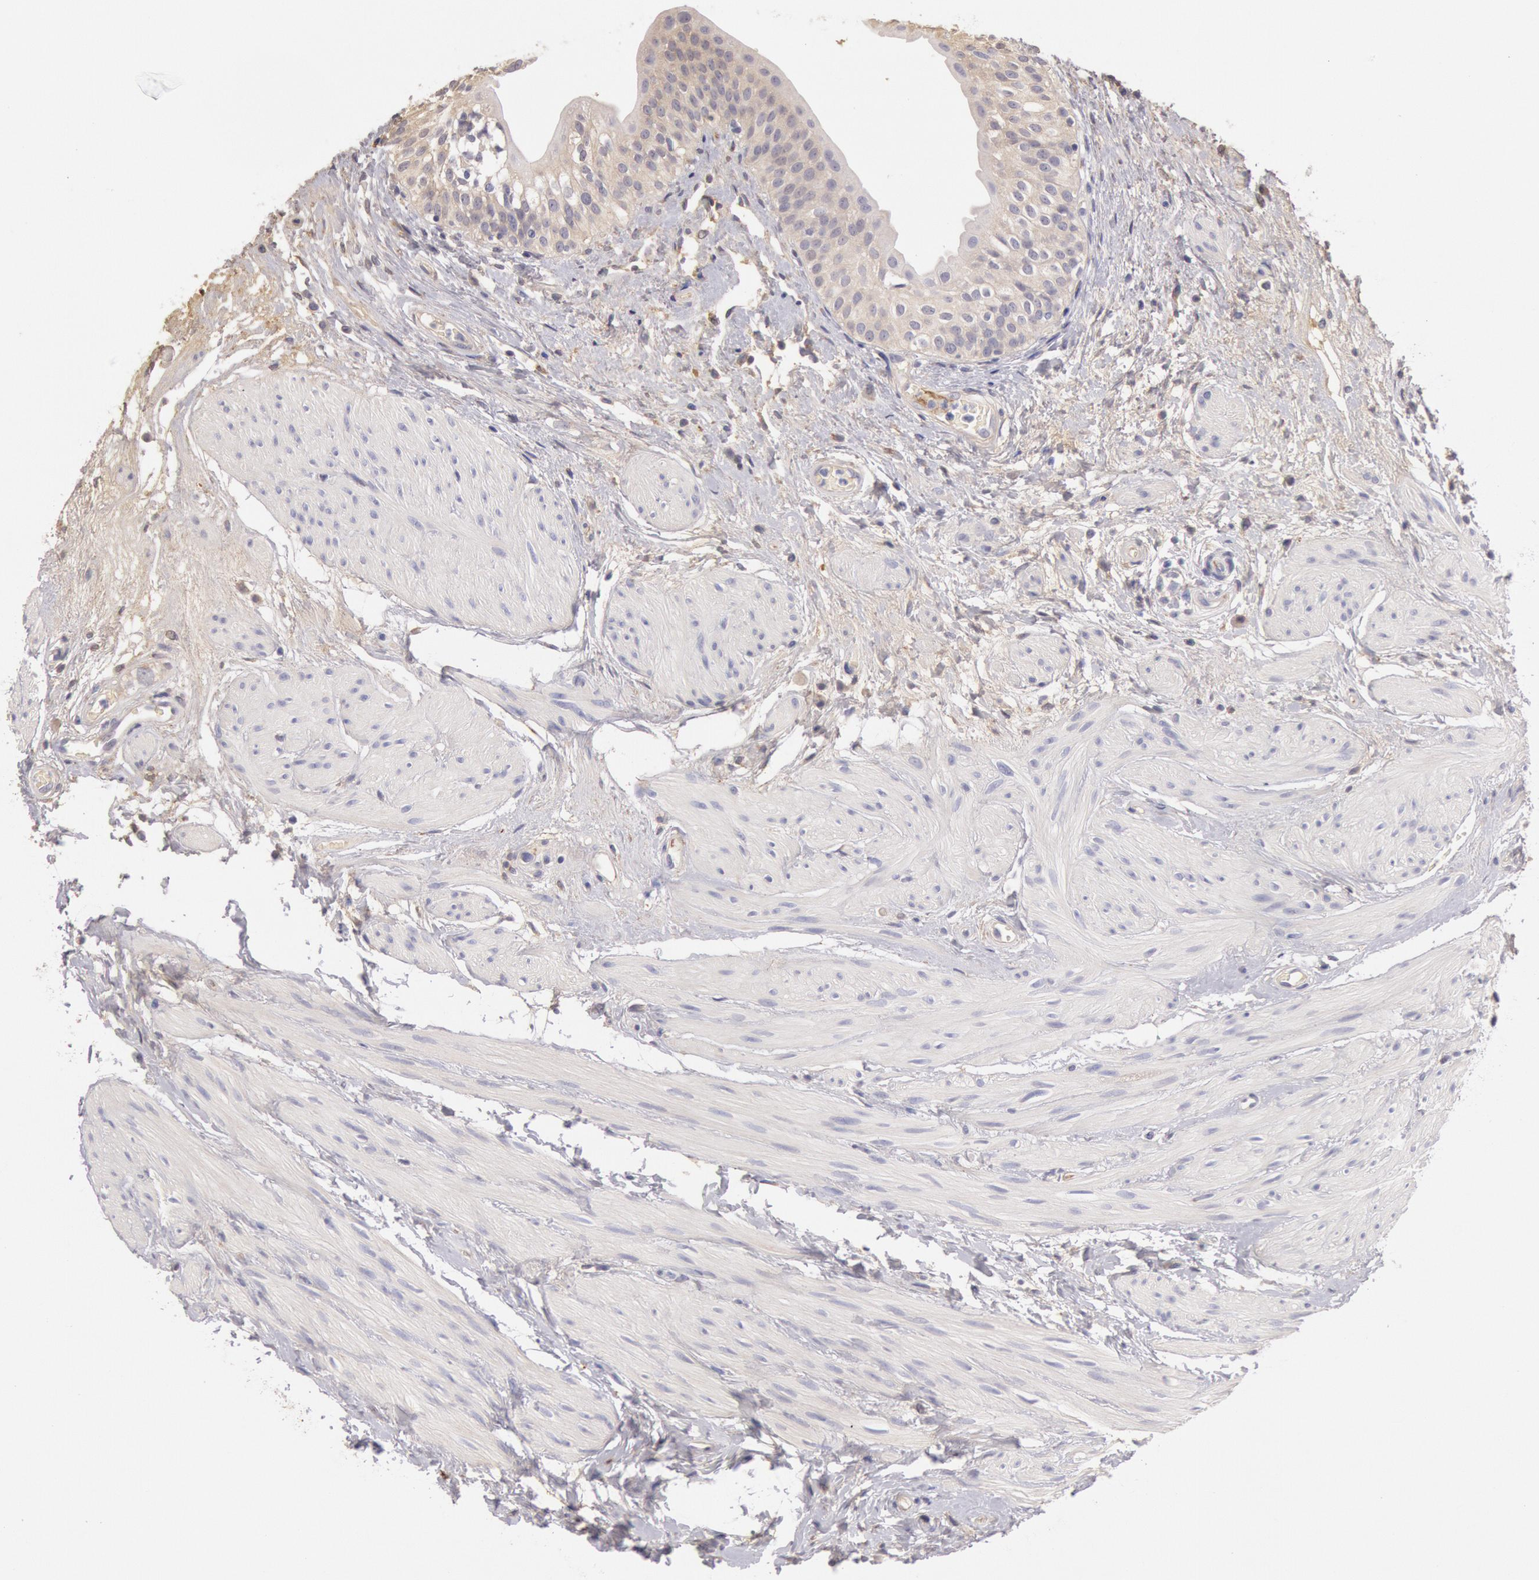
{"staining": {"intensity": "negative", "quantity": "none", "location": "none"}, "tissue": "urinary bladder", "cell_type": "Urothelial cells", "image_type": "normal", "snomed": [{"axis": "morphology", "description": "Normal tissue, NOS"}, {"axis": "topography", "description": "Urinary bladder"}], "caption": "Photomicrograph shows no protein positivity in urothelial cells of normal urinary bladder. Brightfield microscopy of immunohistochemistry stained with DAB (3,3'-diaminobenzidine) (brown) and hematoxylin (blue), captured at high magnification.", "gene": "C1R", "patient": {"sex": "female", "age": 55}}